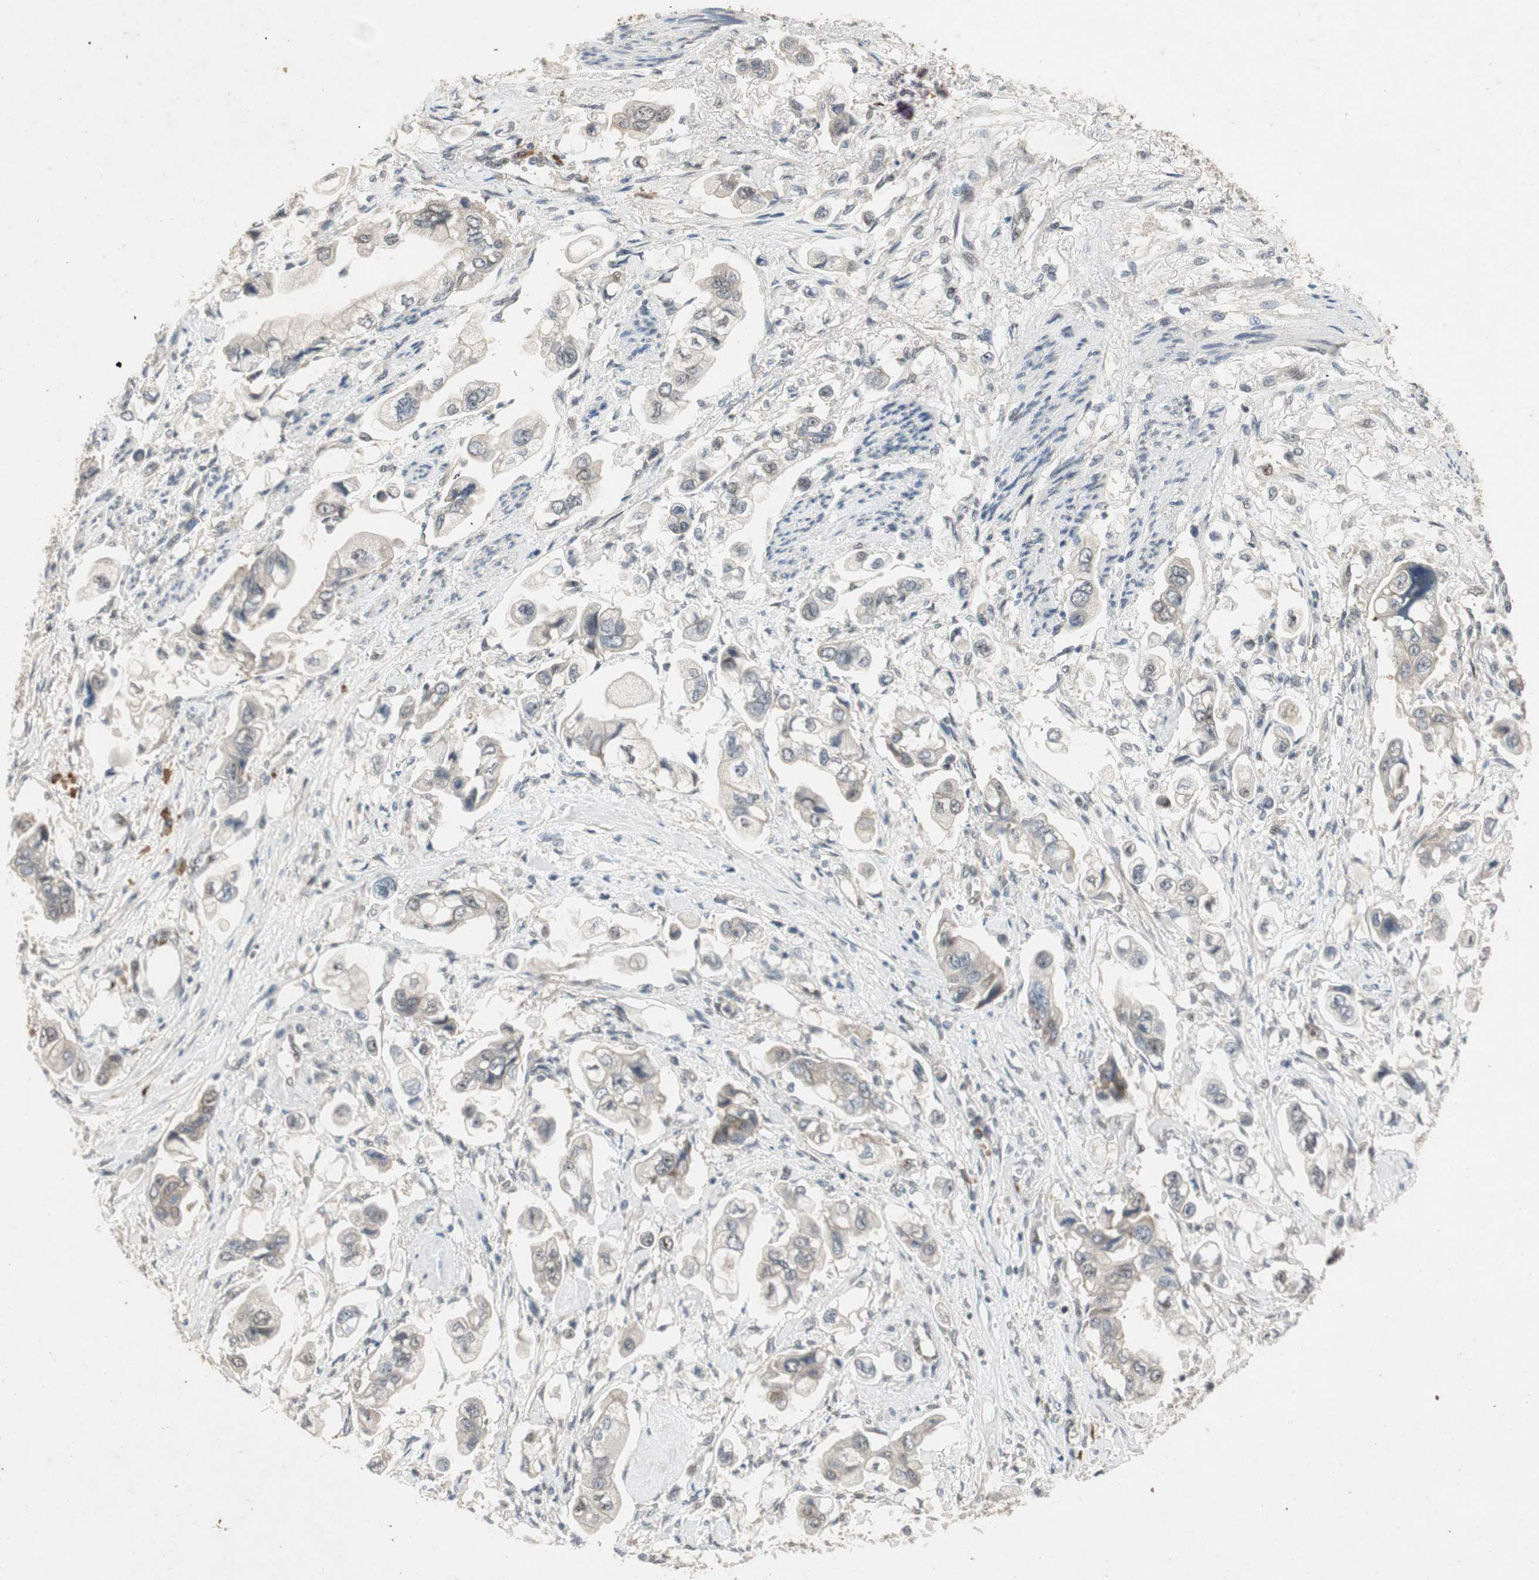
{"staining": {"intensity": "negative", "quantity": "none", "location": "none"}, "tissue": "stomach cancer", "cell_type": "Tumor cells", "image_type": "cancer", "snomed": [{"axis": "morphology", "description": "Adenocarcinoma, NOS"}, {"axis": "topography", "description": "Stomach"}], "caption": "Human stomach cancer (adenocarcinoma) stained for a protein using immunohistochemistry reveals no positivity in tumor cells.", "gene": "NCBP3", "patient": {"sex": "male", "age": 62}}